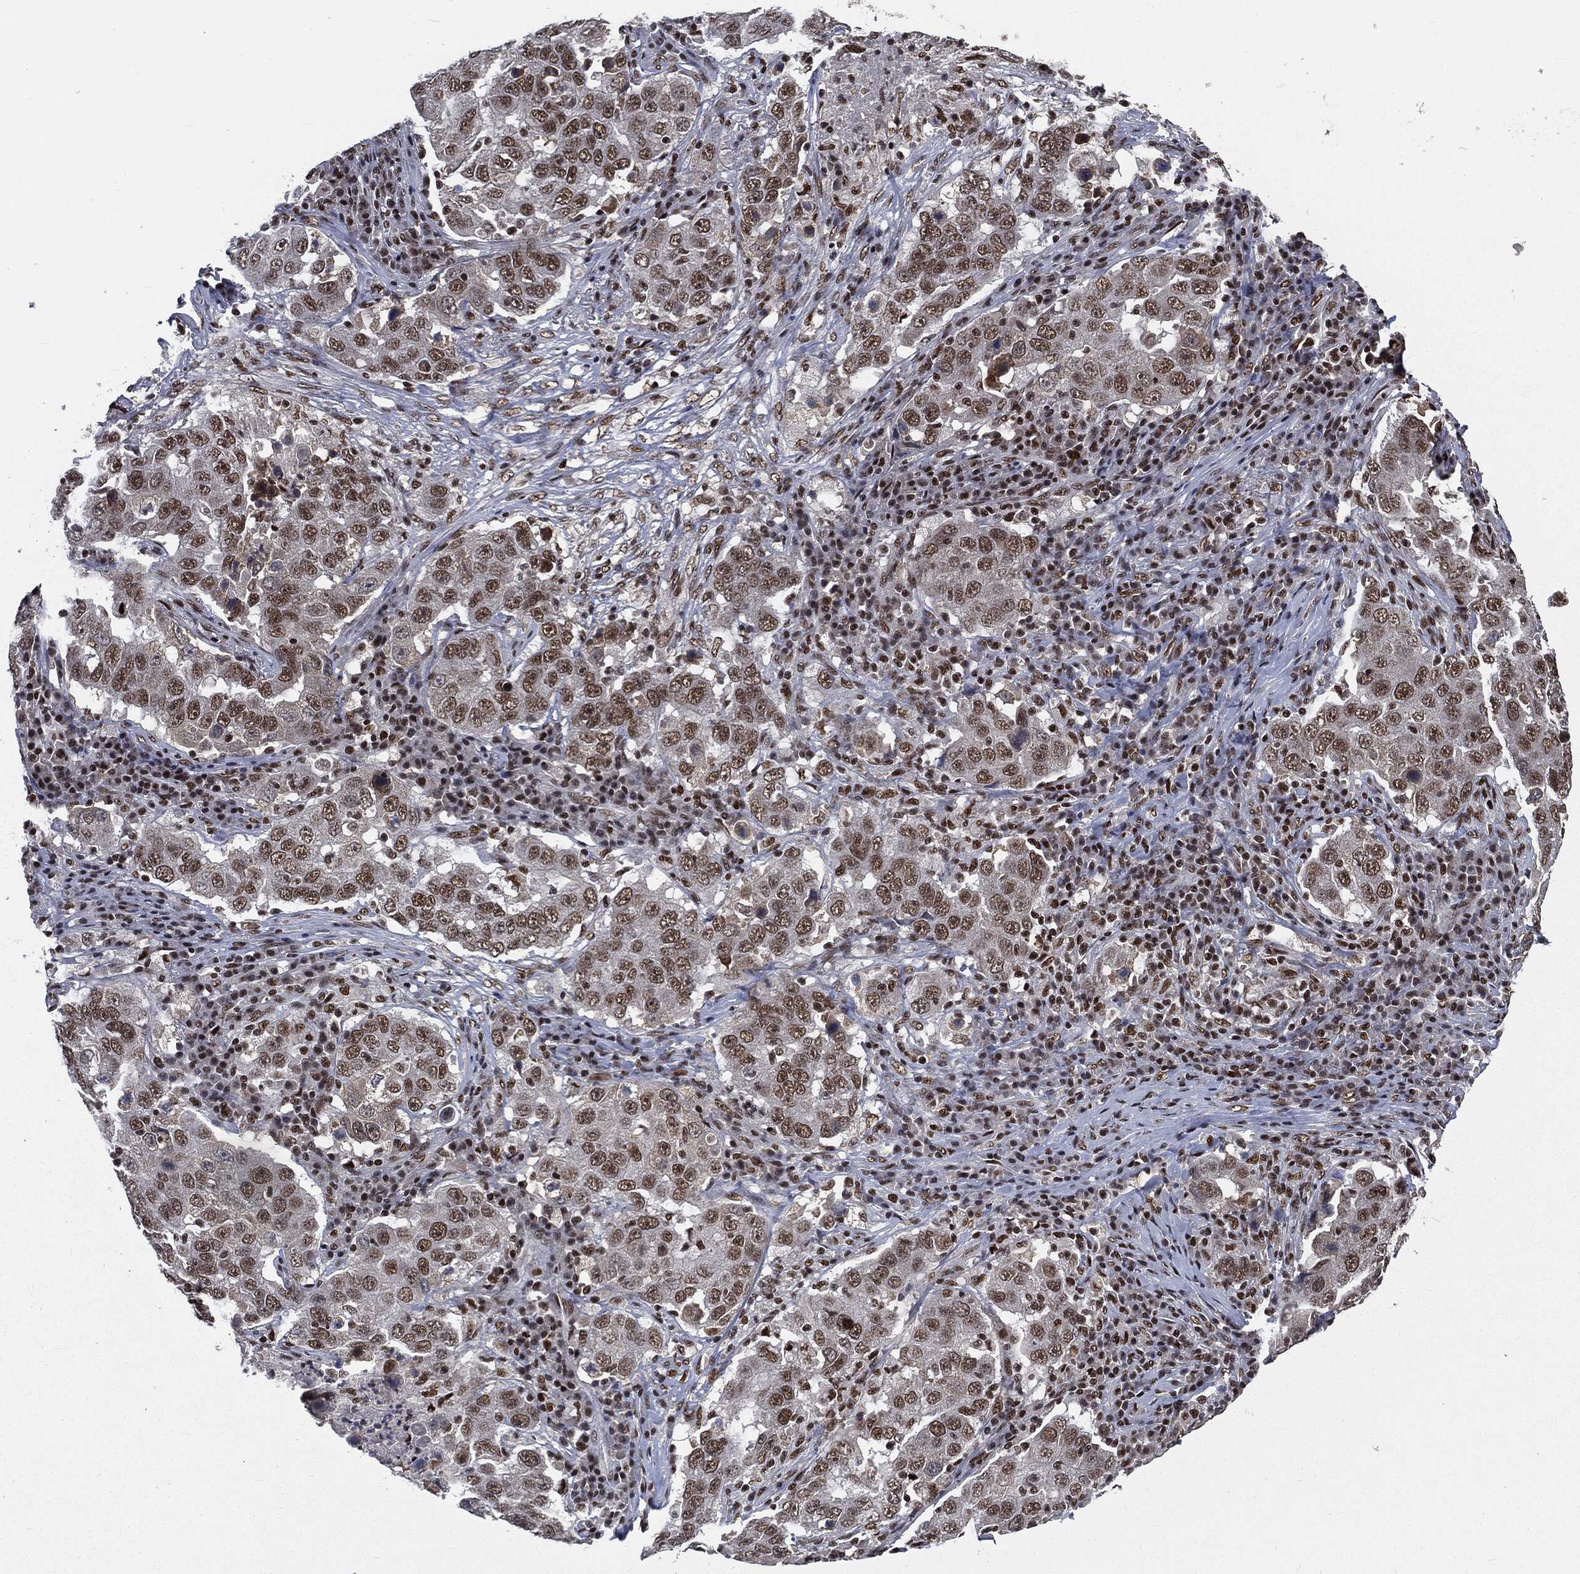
{"staining": {"intensity": "moderate", "quantity": ">75%", "location": "nuclear"}, "tissue": "lung cancer", "cell_type": "Tumor cells", "image_type": "cancer", "snomed": [{"axis": "morphology", "description": "Adenocarcinoma, NOS"}, {"axis": "topography", "description": "Lung"}], "caption": "Immunohistochemical staining of human lung cancer (adenocarcinoma) demonstrates moderate nuclear protein staining in about >75% of tumor cells. (DAB IHC, brown staining for protein, blue staining for nuclei).", "gene": "DPH2", "patient": {"sex": "male", "age": 73}}